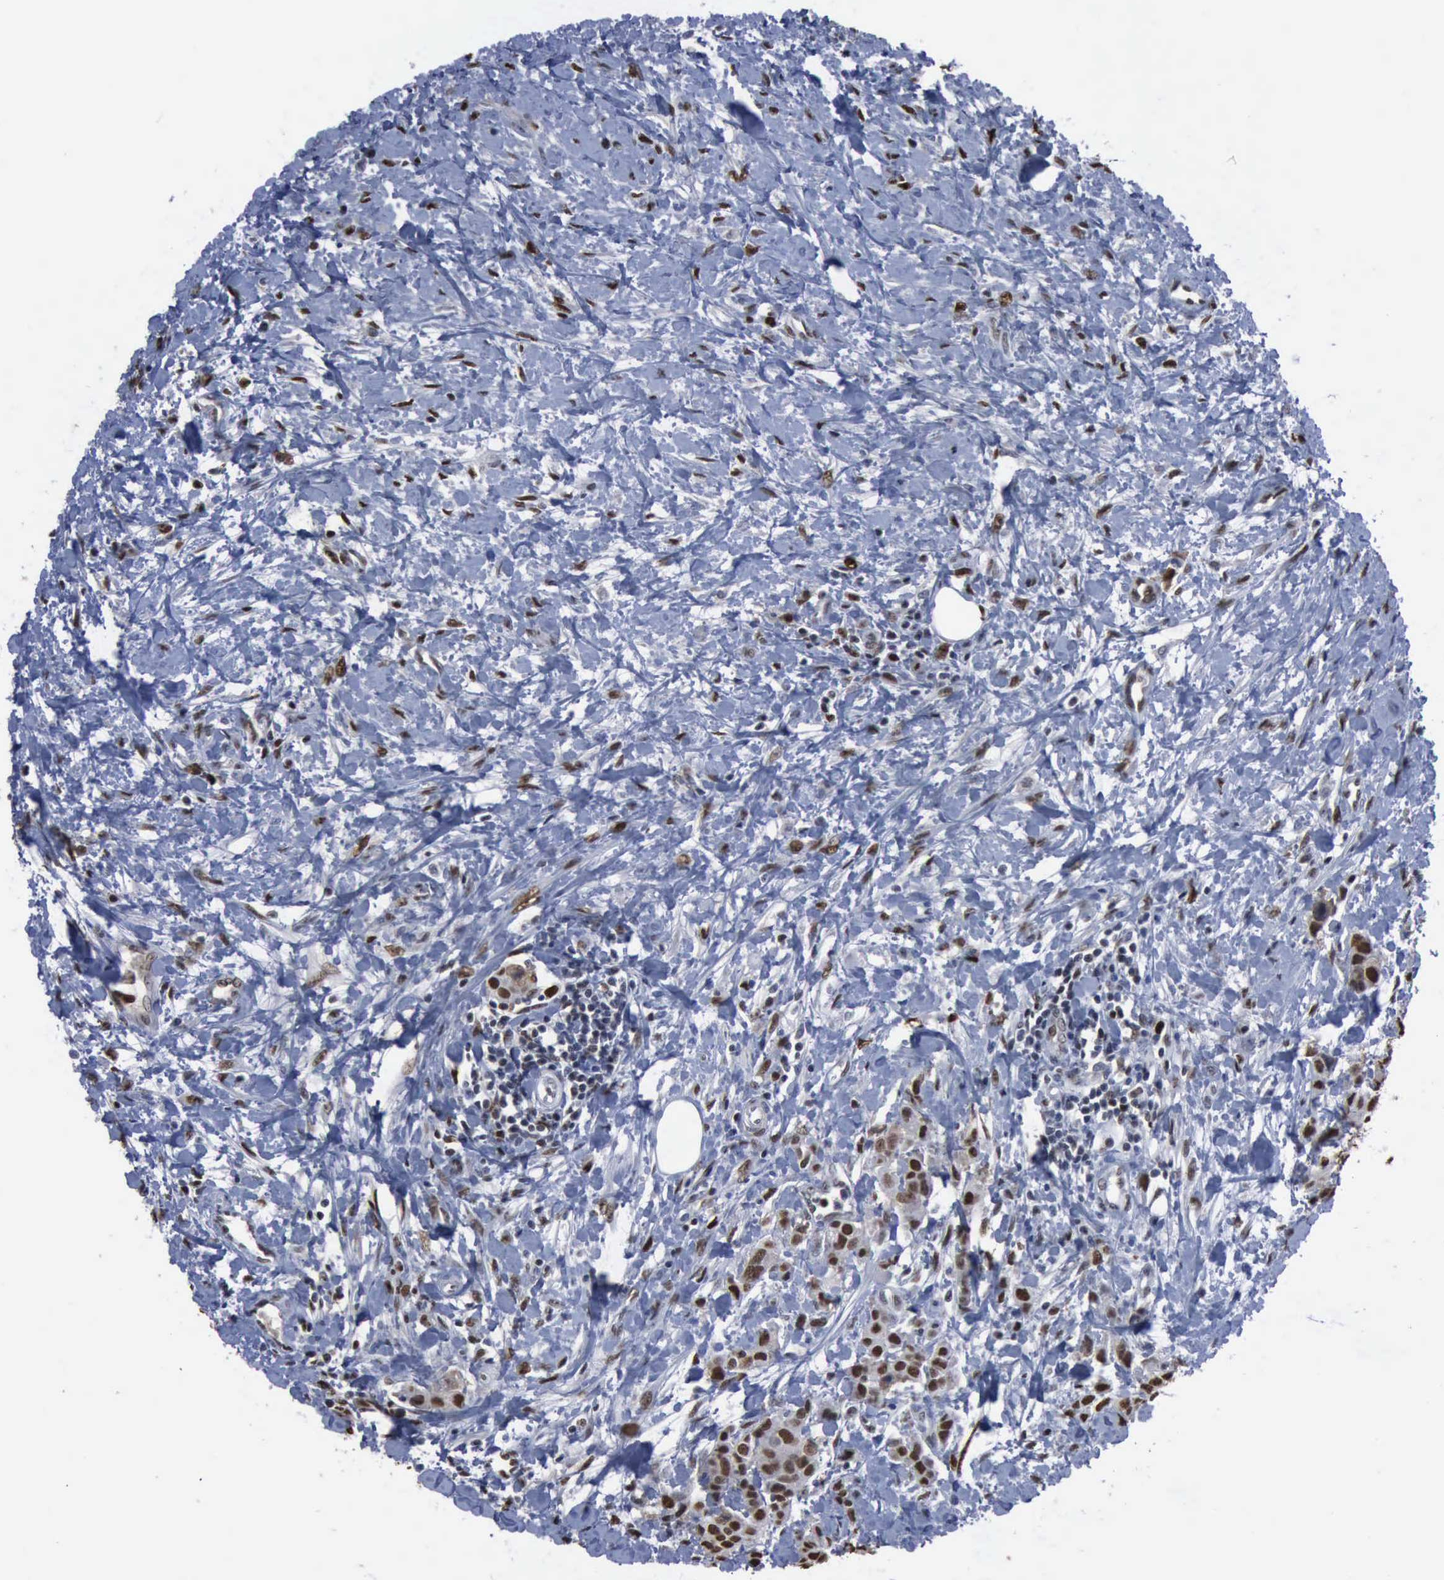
{"staining": {"intensity": "strong", "quantity": "25%-75%", "location": "cytoplasmic/membranous,nuclear"}, "tissue": "urothelial cancer", "cell_type": "Tumor cells", "image_type": "cancer", "snomed": [{"axis": "morphology", "description": "Urothelial carcinoma, High grade"}, {"axis": "topography", "description": "Urinary bladder"}], "caption": "There is high levels of strong cytoplasmic/membranous and nuclear positivity in tumor cells of urothelial carcinoma (high-grade), as demonstrated by immunohistochemical staining (brown color).", "gene": "PCNA", "patient": {"sex": "male", "age": 56}}